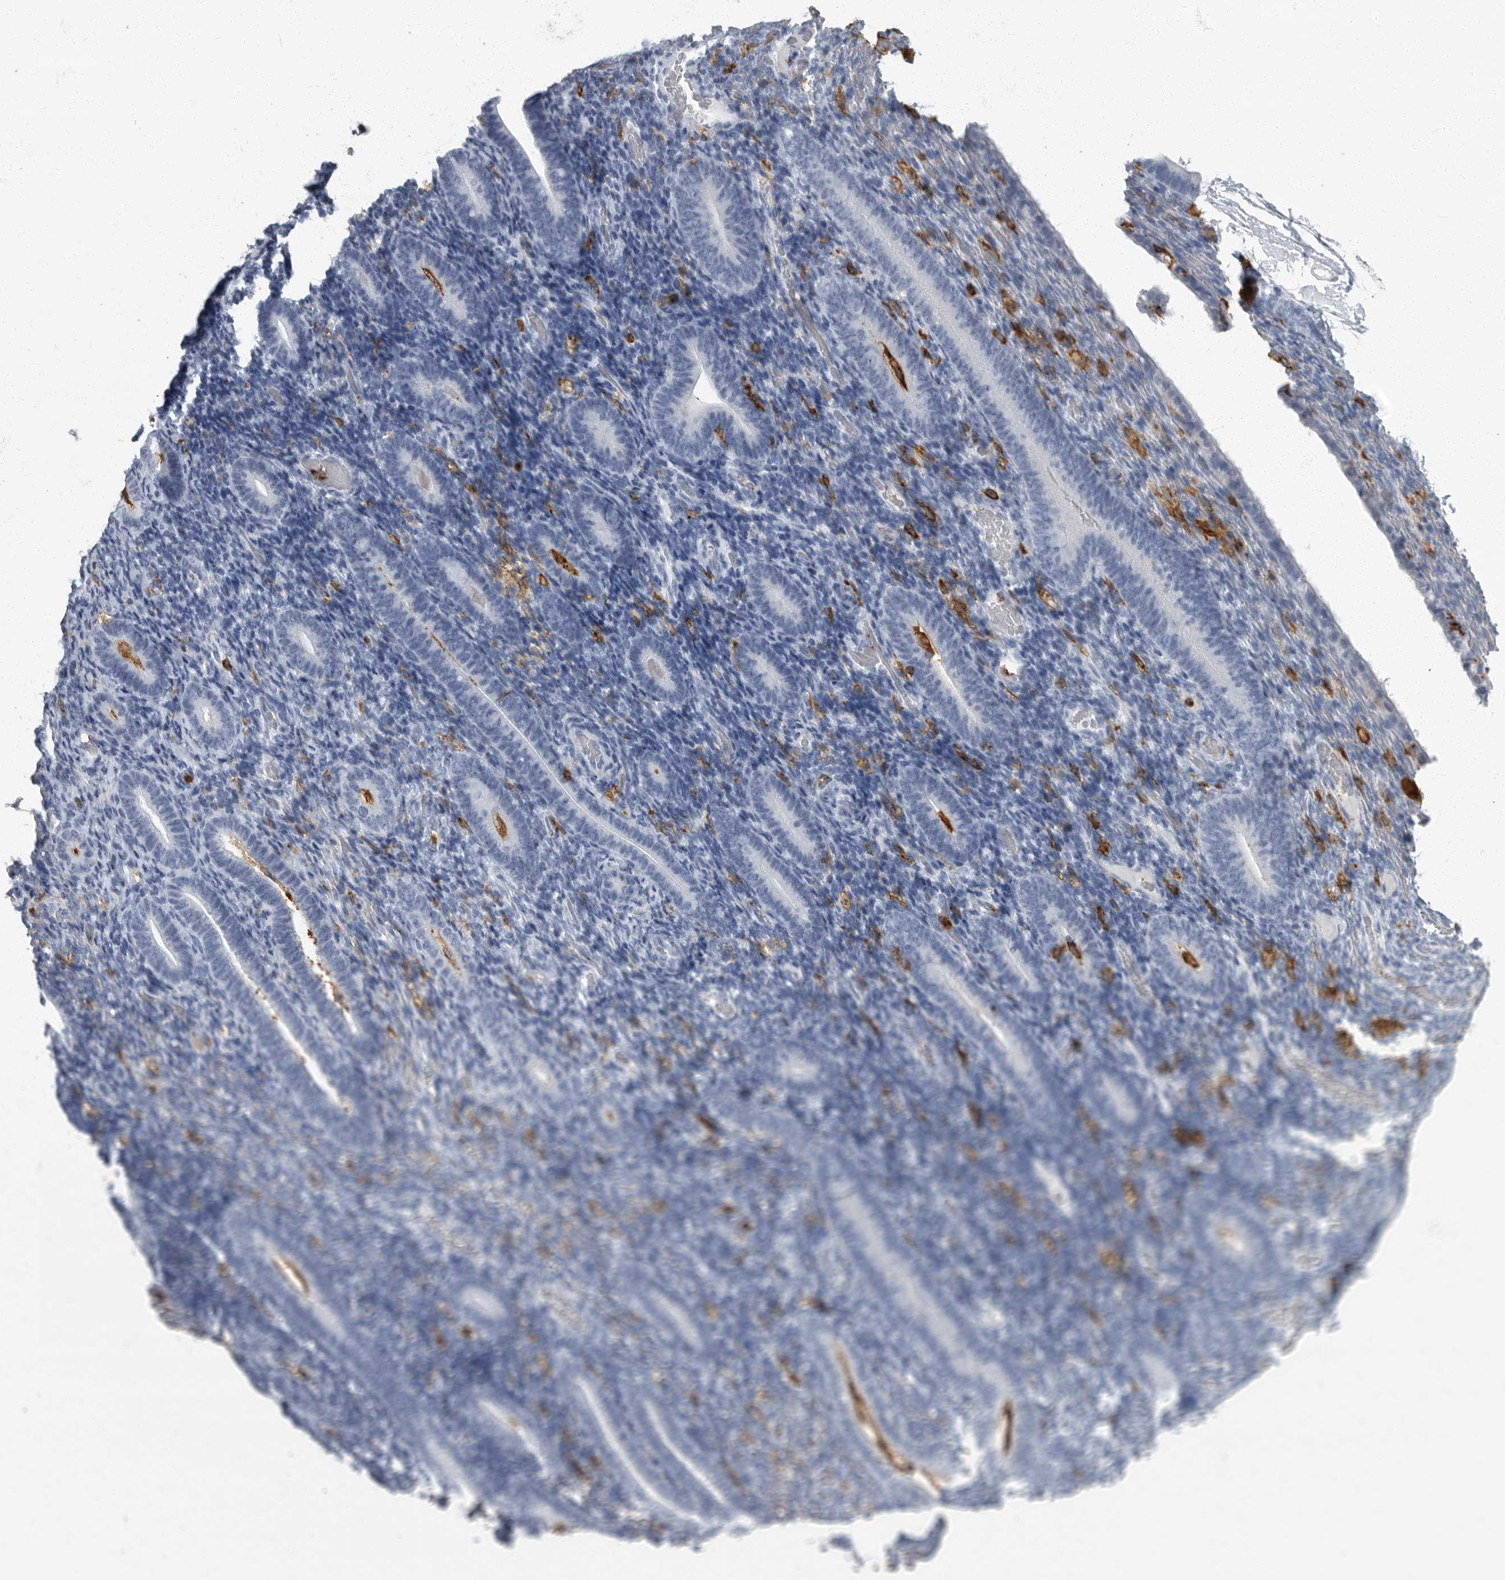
{"staining": {"intensity": "negative", "quantity": "none", "location": "none"}, "tissue": "endometrium", "cell_type": "Cells in endometrial stroma", "image_type": "normal", "snomed": [{"axis": "morphology", "description": "Normal tissue, NOS"}, {"axis": "topography", "description": "Endometrium"}], "caption": "DAB (3,3'-diaminobenzidine) immunohistochemical staining of benign human endometrium demonstrates no significant positivity in cells in endometrial stroma.", "gene": "FCER1G", "patient": {"sex": "female", "age": 51}}